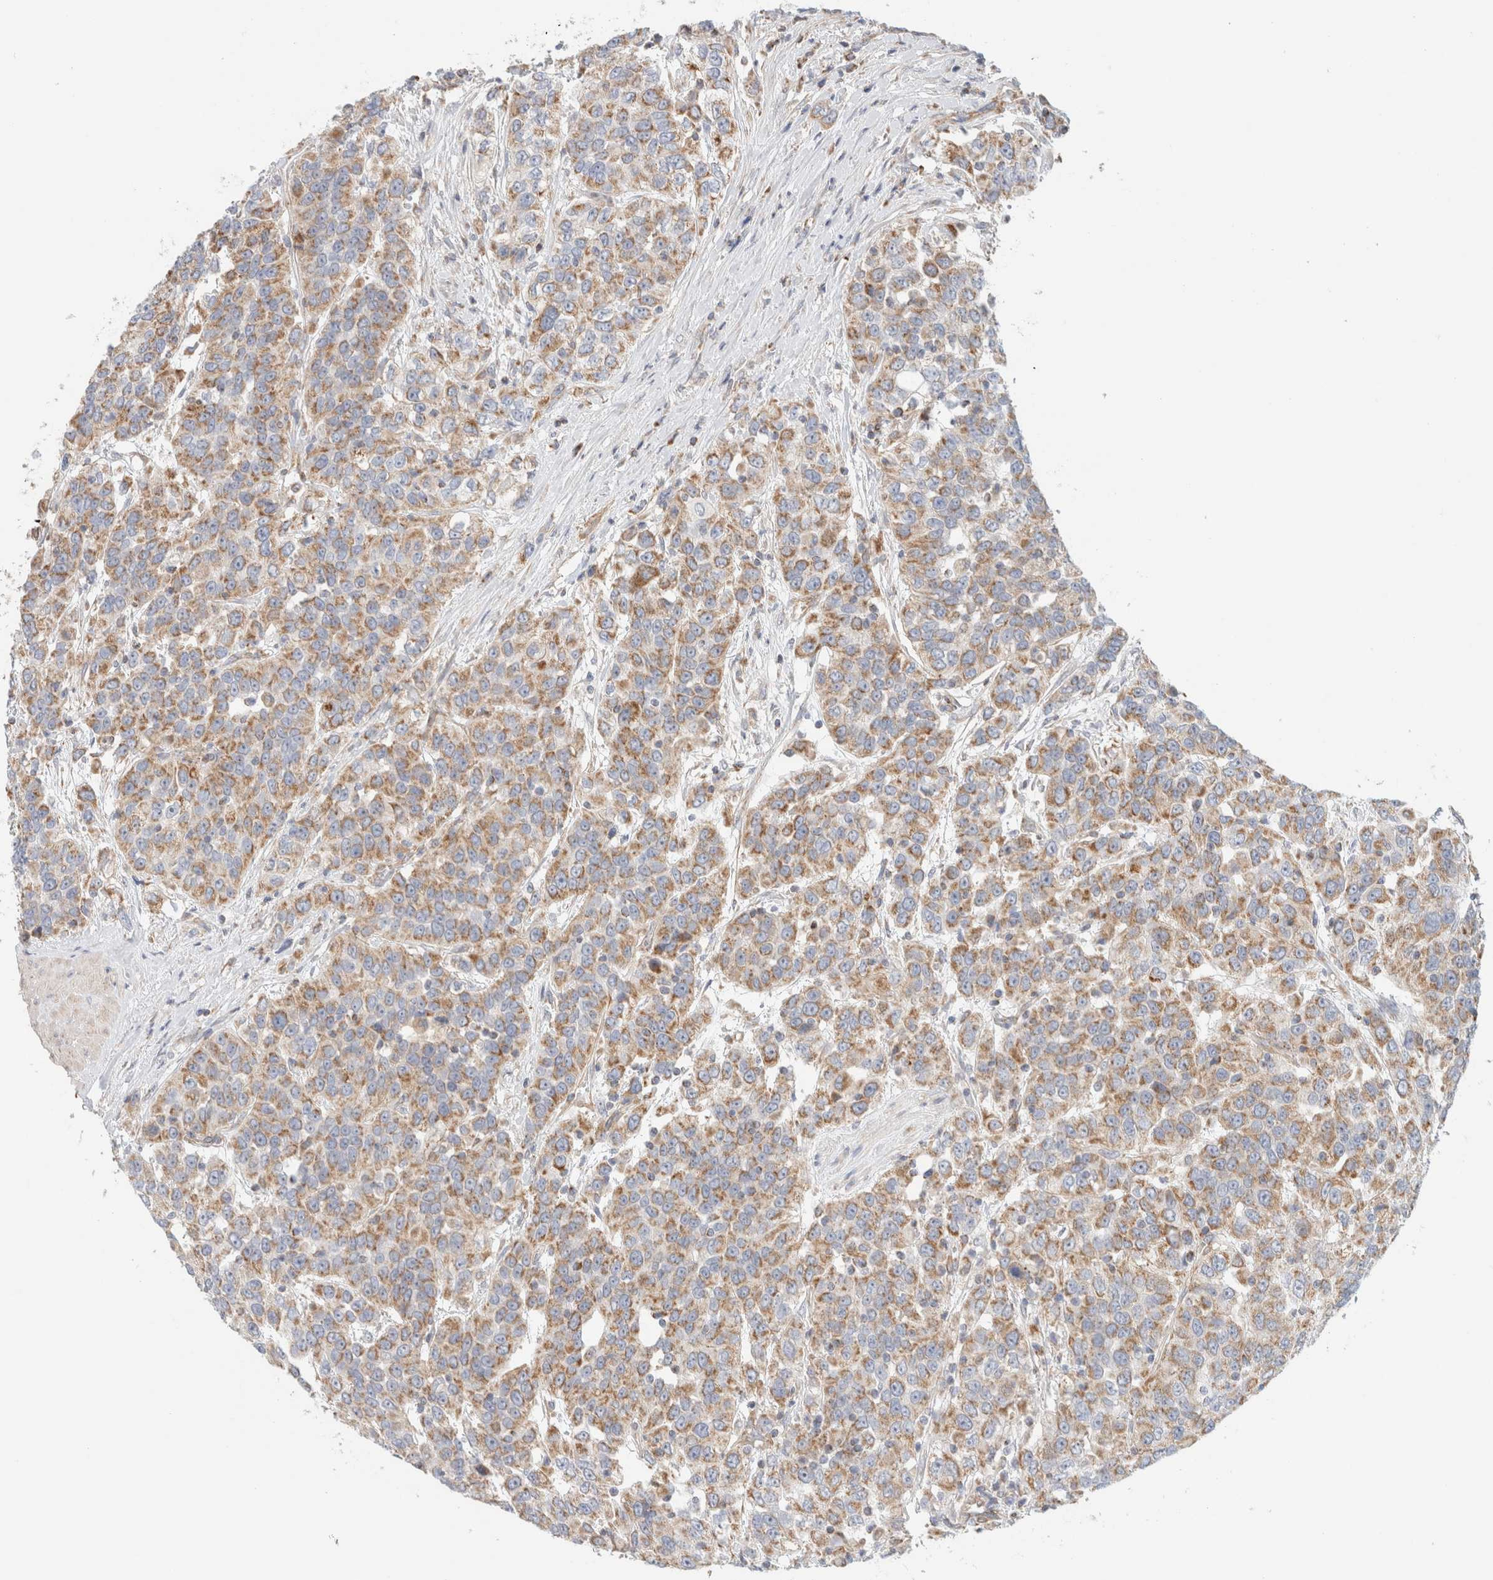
{"staining": {"intensity": "moderate", "quantity": ">75%", "location": "cytoplasmic/membranous"}, "tissue": "urothelial cancer", "cell_type": "Tumor cells", "image_type": "cancer", "snomed": [{"axis": "morphology", "description": "Urothelial carcinoma, High grade"}, {"axis": "topography", "description": "Urinary bladder"}], "caption": "A high-resolution photomicrograph shows immunohistochemistry staining of urothelial cancer, which demonstrates moderate cytoplasmic/membranous positivity in about >75% of tumor cells.", "gene": "MRM3", "patient": {"sex": "female", "age": 80}}